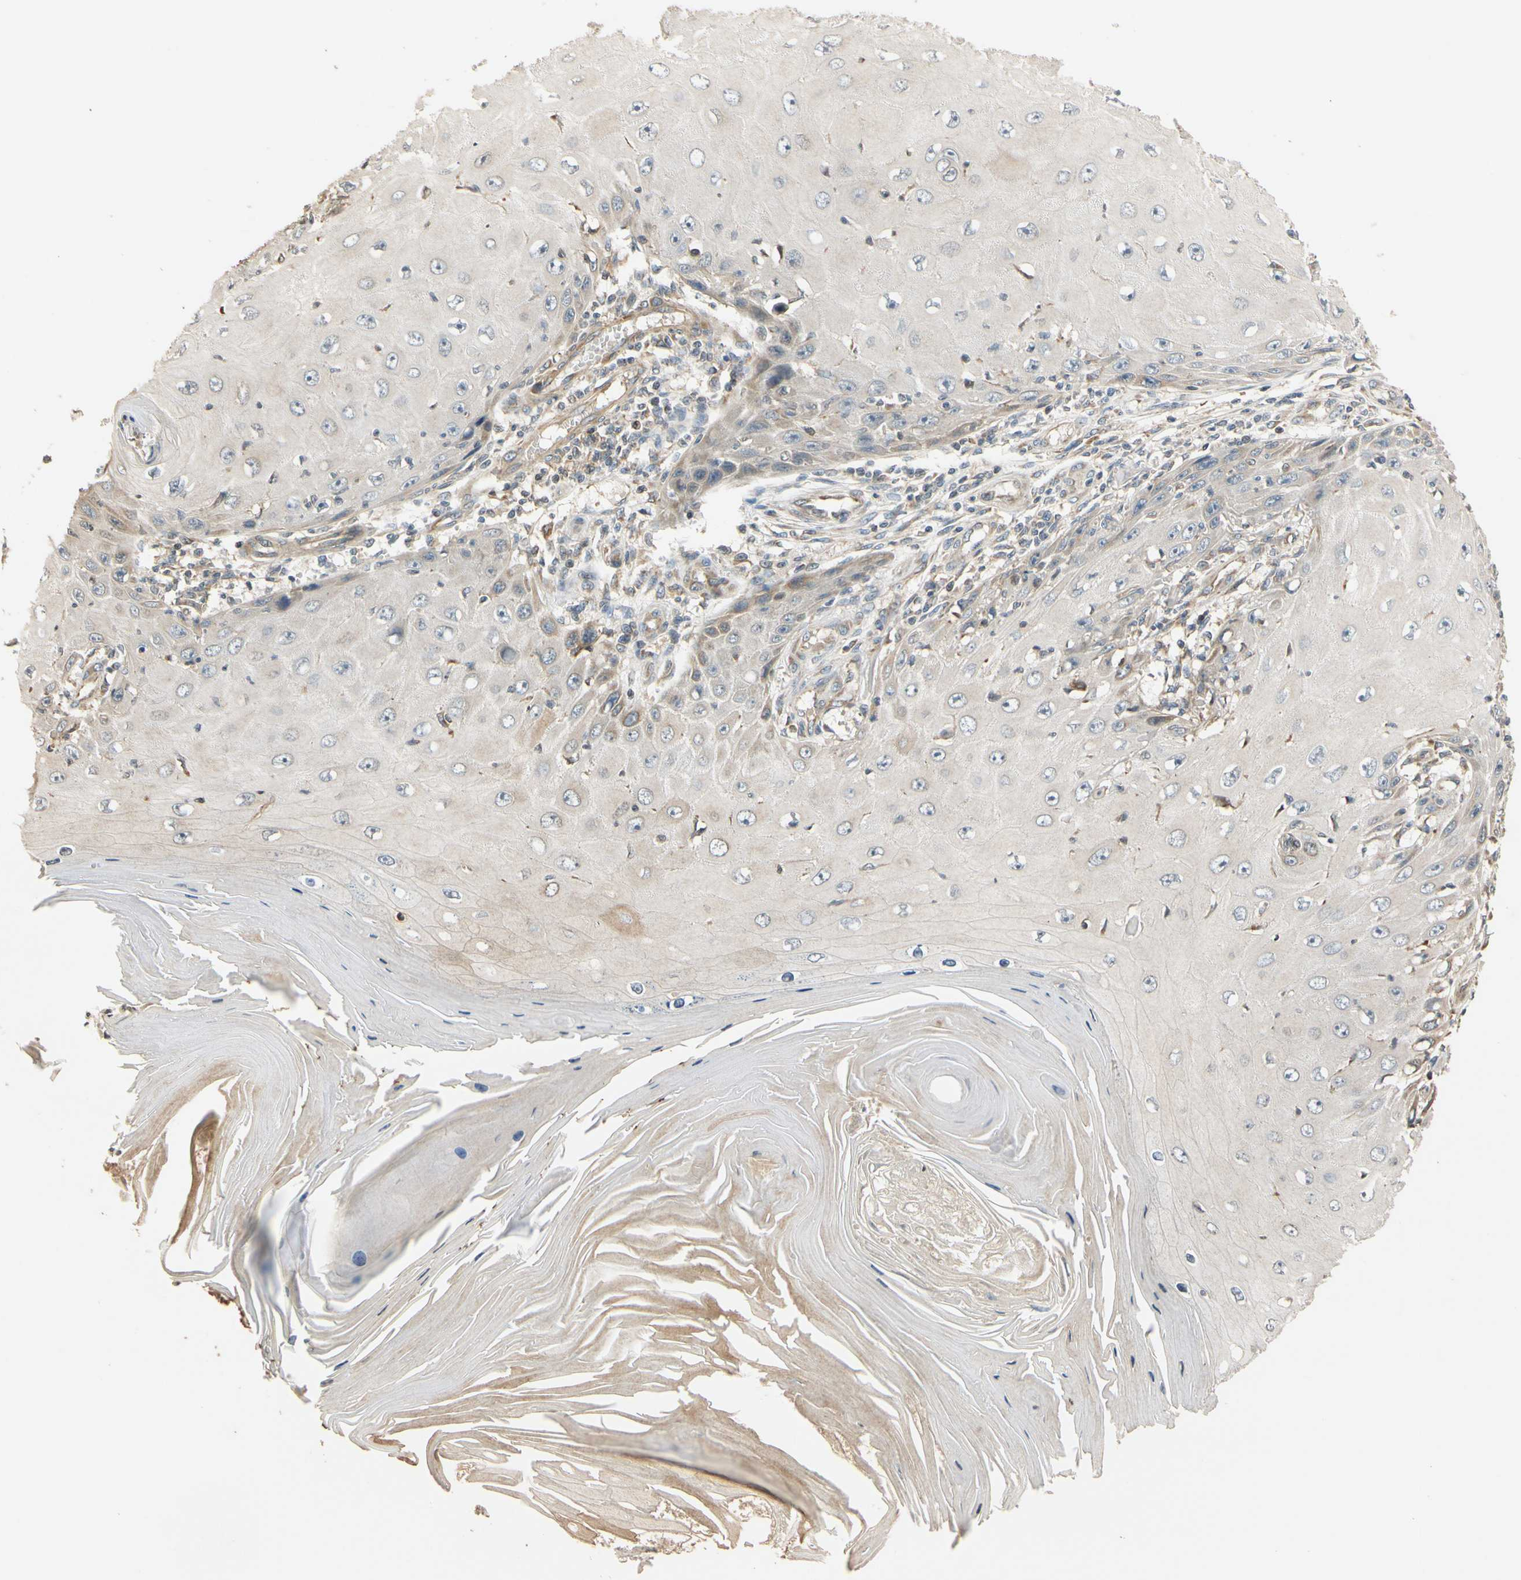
{"staining": {"intensity": "weak", "quantity": ">75%", "location": "cytoplasmic/membranous"}, "tissue": "skin cancer", "cell_type": "Tumor cells", "image_type": "cancer", "snomed": [{"axis": "morphology", "description": "Squamous cell carcinoma, NOS"}, {"axis": "topography", "description": "Skin"}], "caption": "Immunohistochemistry (IHC) (DAB) staining of human skin cancer (squamous cell carcinoma) shows weak cytoplasmic/membranous protein staining in approximately >75% of tumor cells.", "gene": "ATP2C1", "patient": {"sex": "female", "age": 73}}